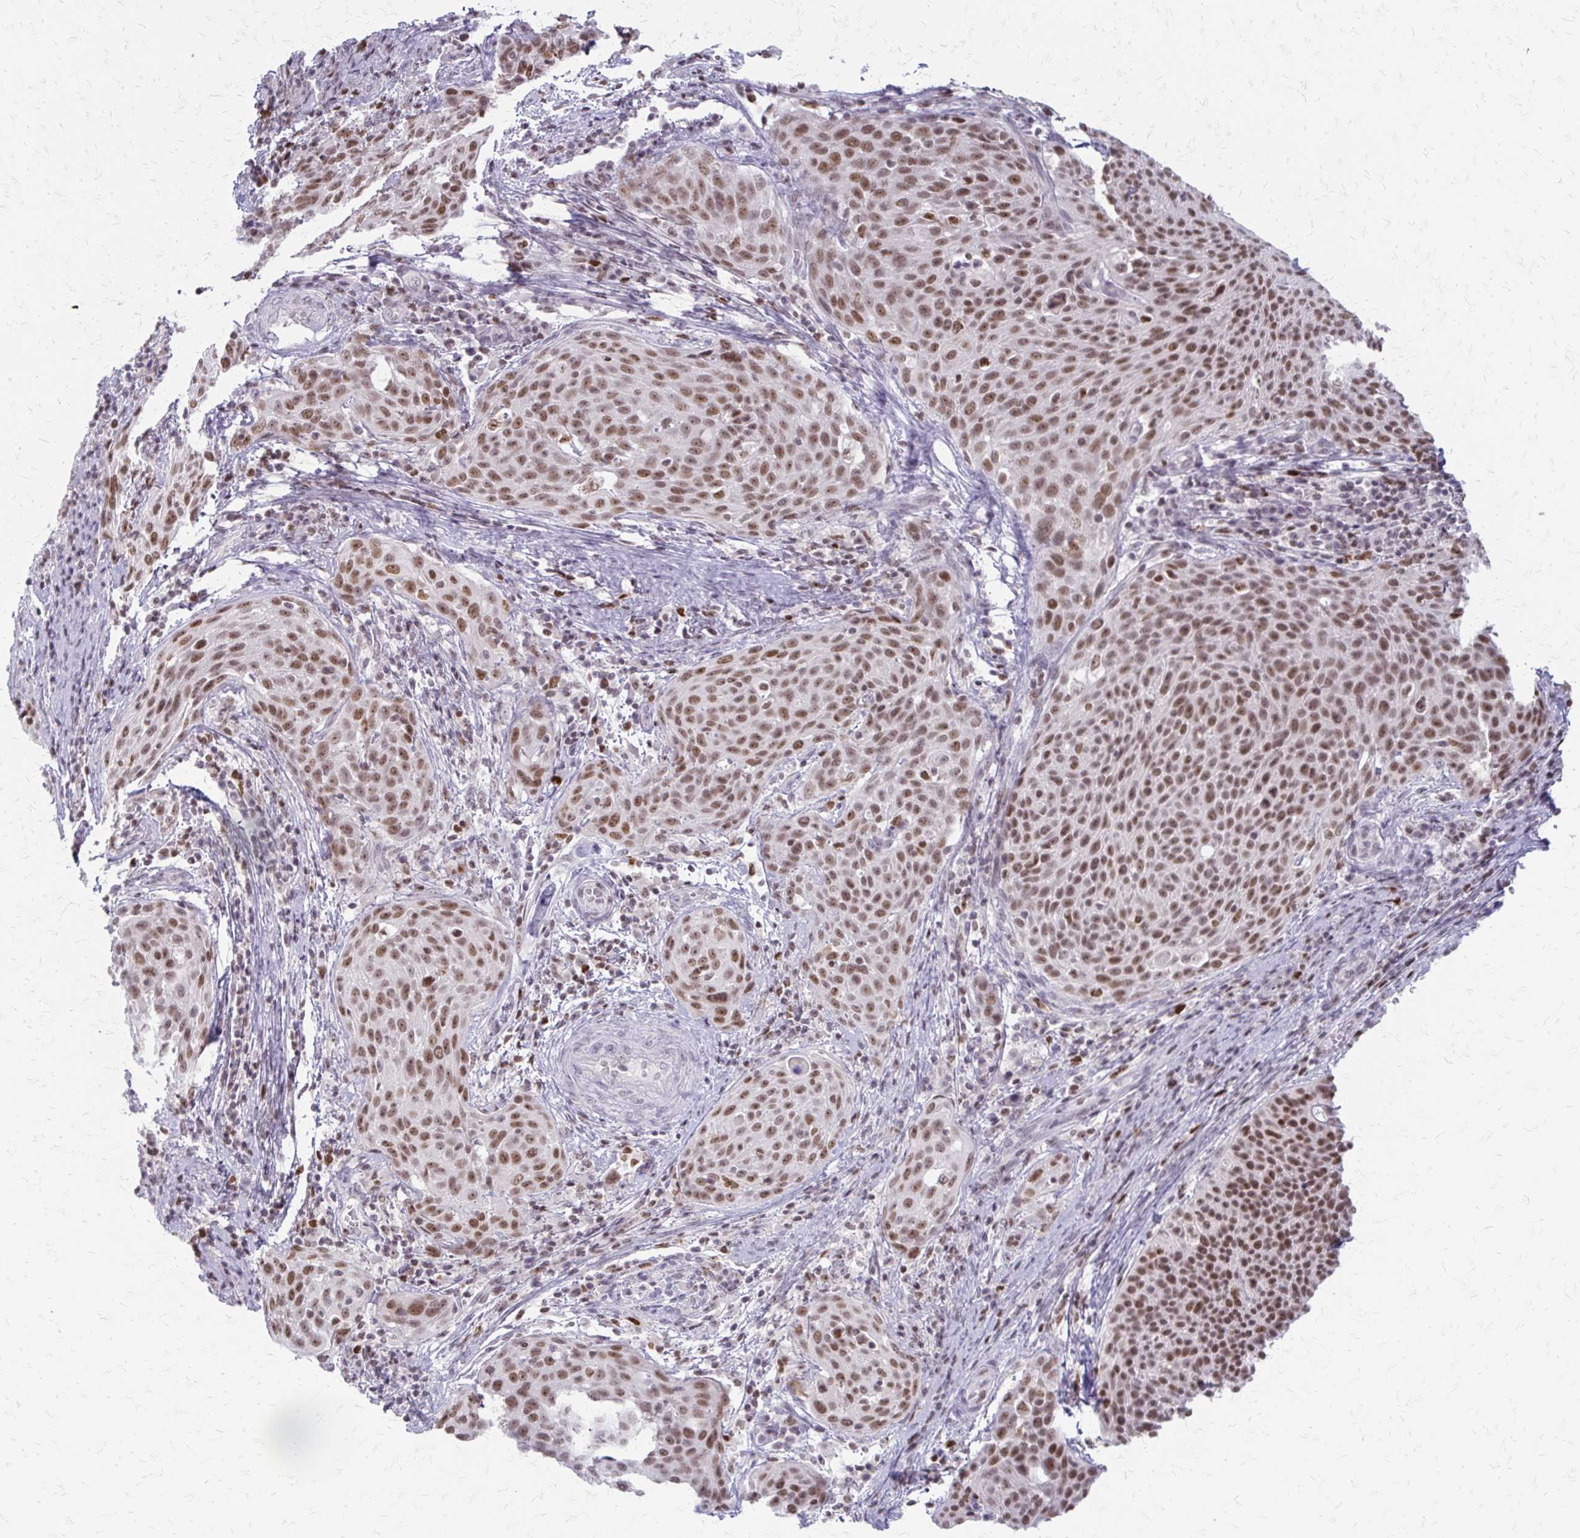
{"staining": {"intensity": "moderate", "quantity": ">75%", "location": "nuclear"}, "tissue": "cervical cancer", "cell_type": "Tumor cells", "image_type": "cancer", "snomed": [{"axis": "morphology", "description": "Squamous cell carcinoma, NOS"}, {"axis": "topography", "description": "Cervix"}], "caption": "Protein expression analysis of cervical cancer exhibits moderate nuclear staining in approximately >75% of tumor cells.", "gene": "EED", "patient": {"sex": "female", "age": 31}}